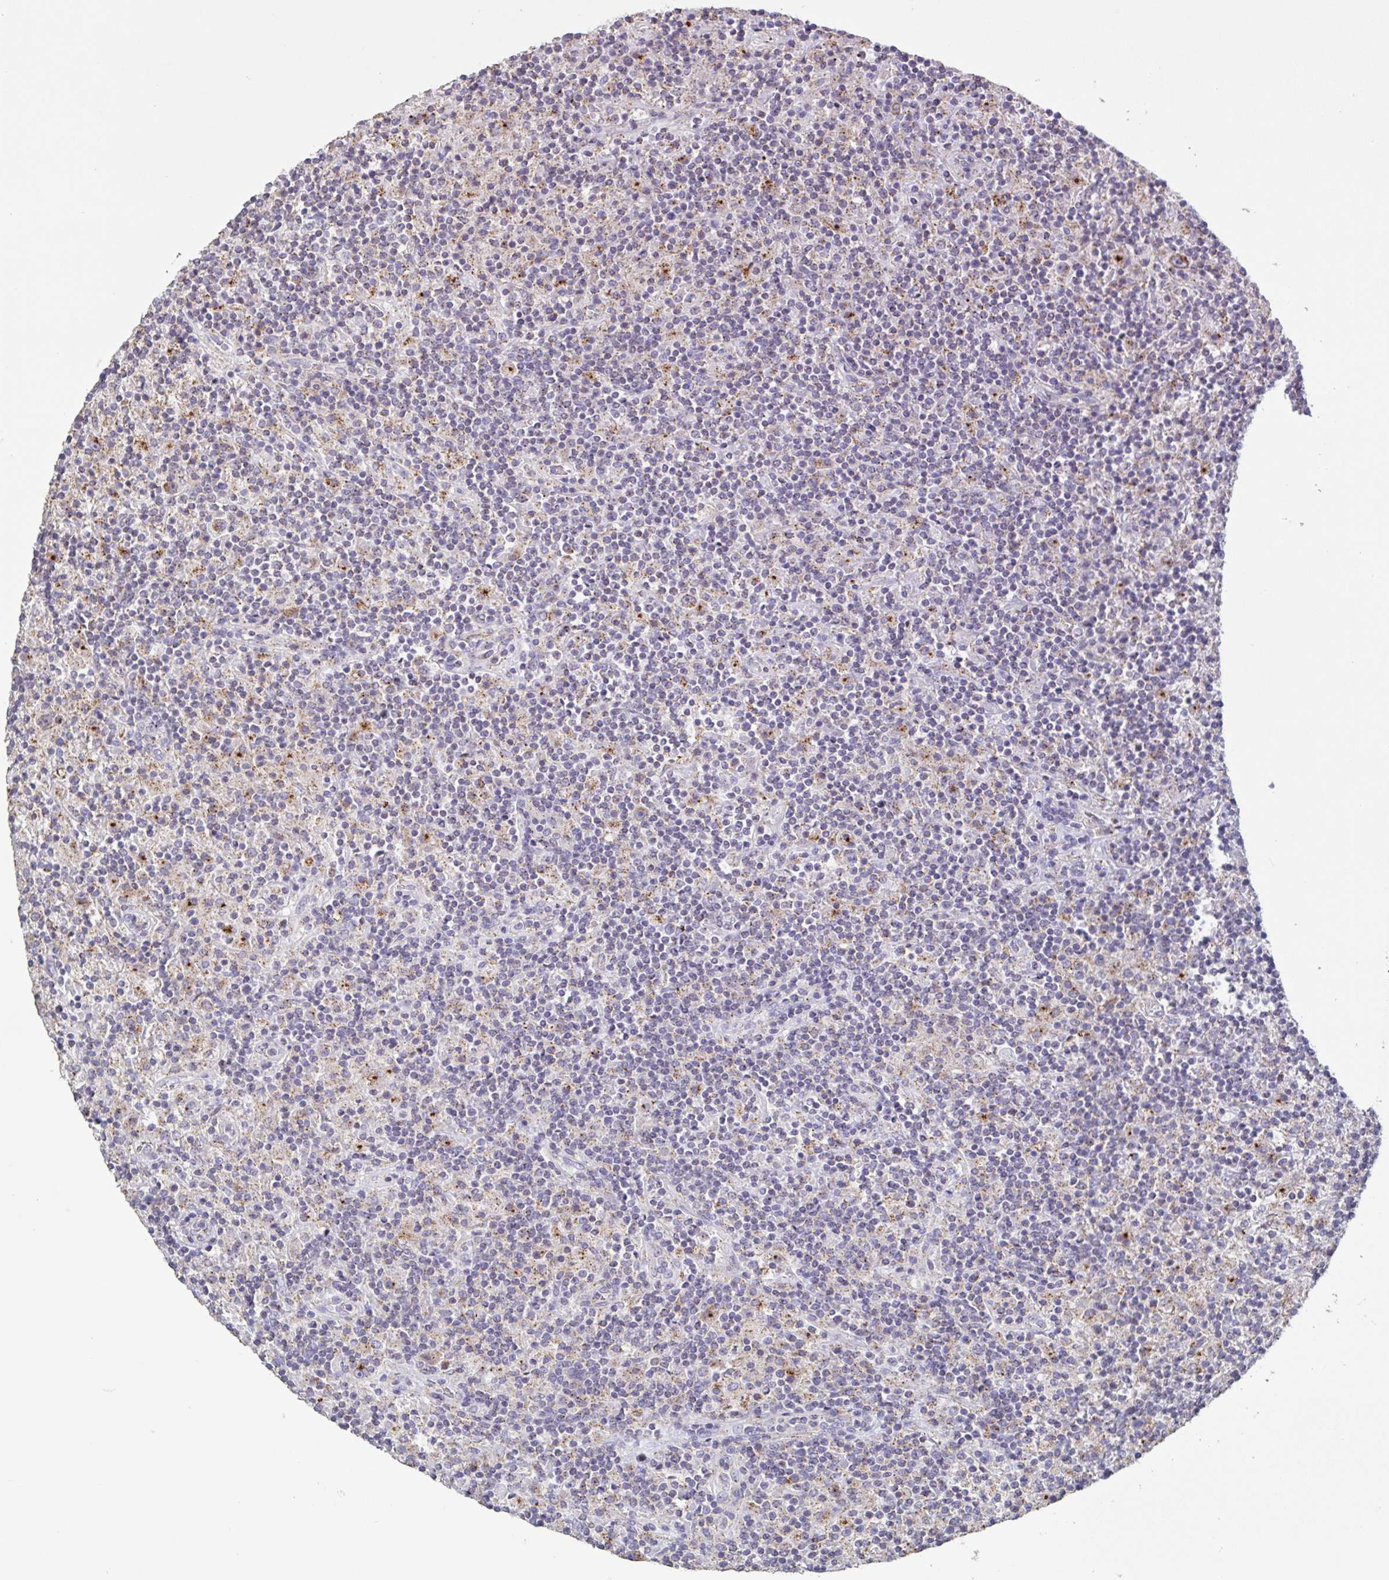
{"staining": {"intensity": "moderate", "quantity": ">75%", "location": "cytoplasmic/membranous"}, "tissue": "lymphoma", "cell_type": "Tumor cells", "image_type": "cancer", "snomed": [{"axis": "morphology", "description": "Hodgkin's disease, NOS"}, {"axis": "topography", "description": "Lymph node"}], "caption": "Brown immunohistochemical staining in human lymphoma exhibits moderate cytoplasmic/membranous staining in approximately >75% of tumor cells.", "gene": "CHMP5", "patient": {"sex": "male", "age": 70}}